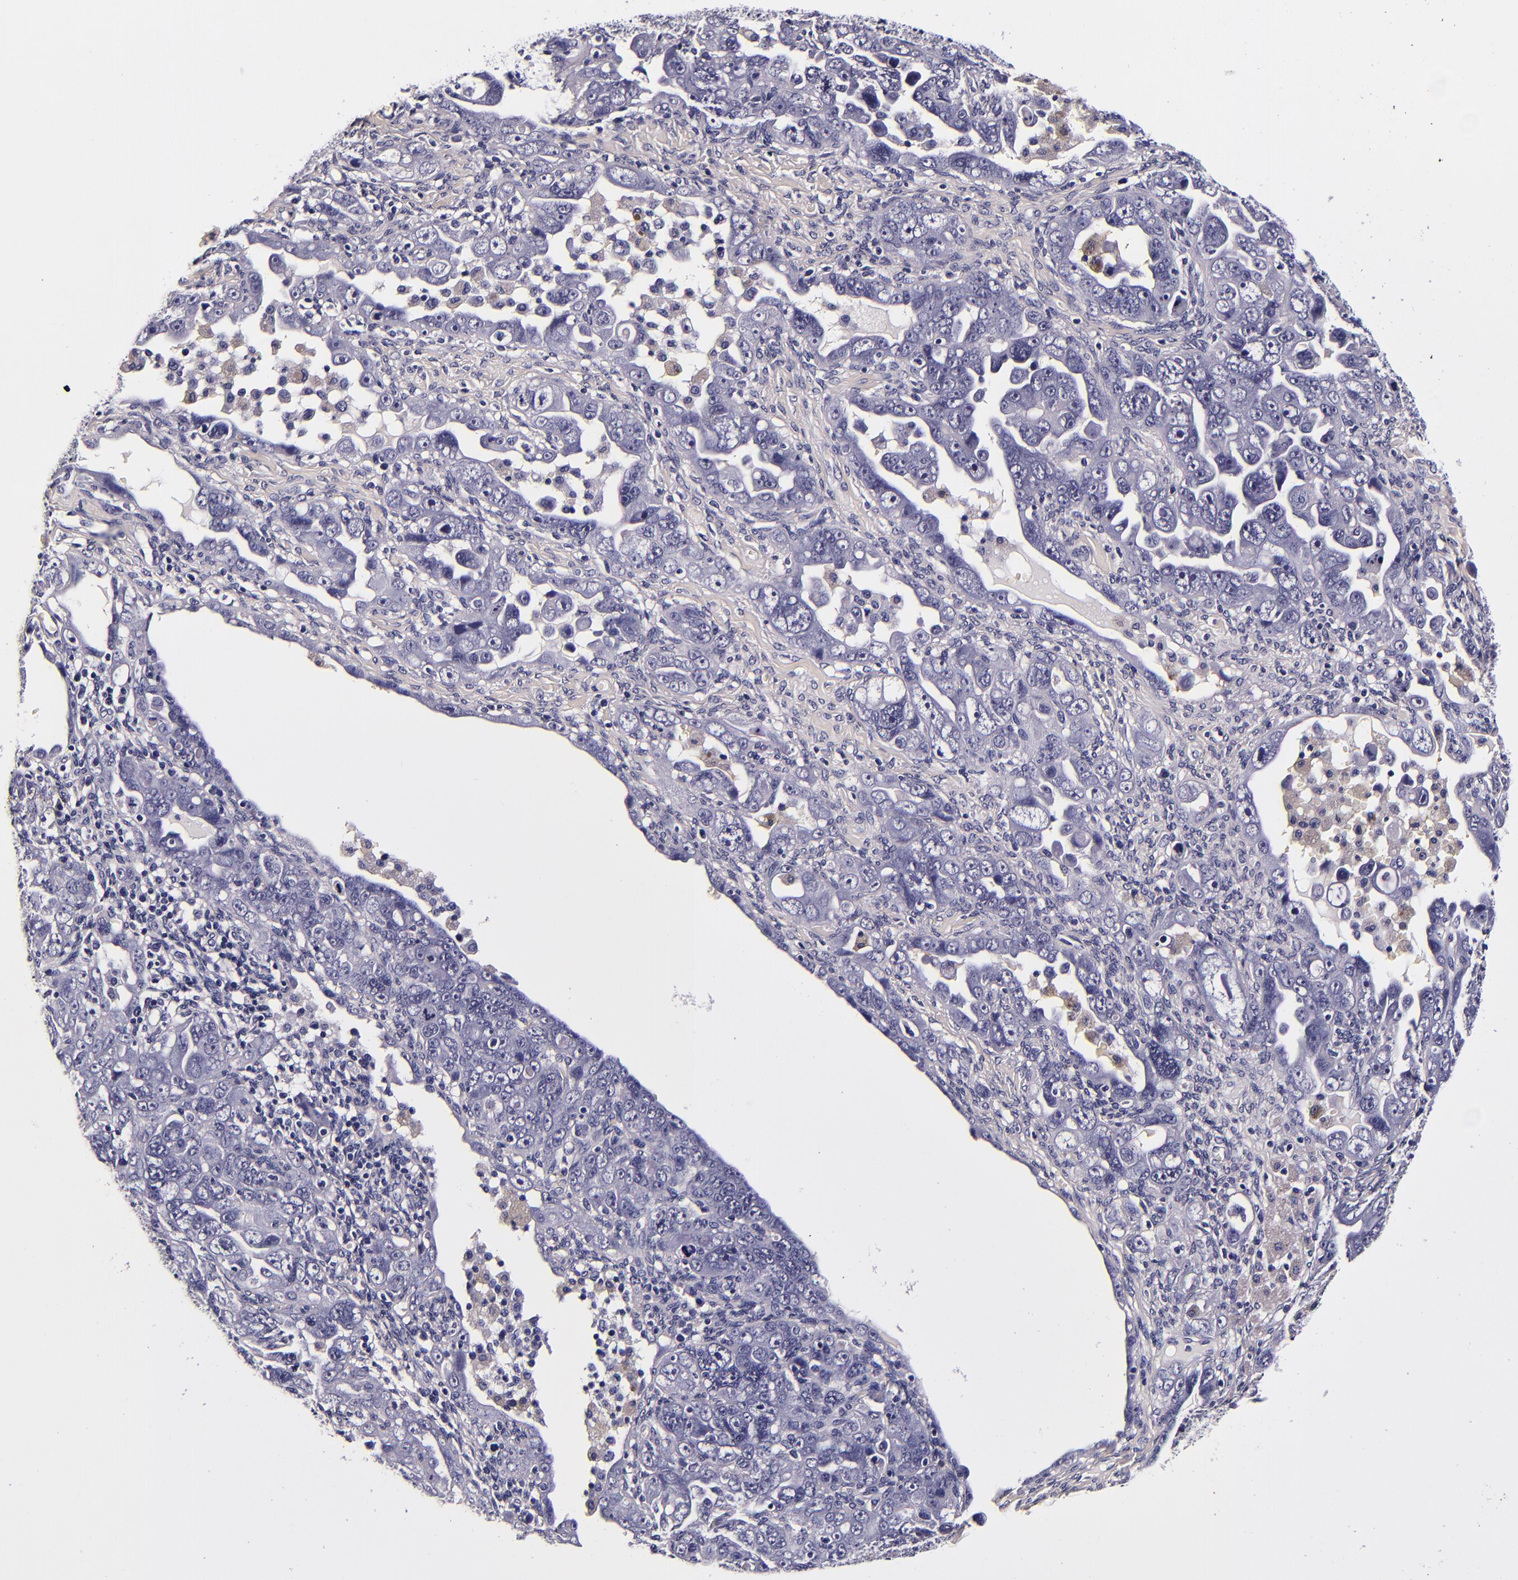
{"staining": {"intensity": "negative", "quantity": "none", "location": "none"}, "tissue": "ovarian cancer", "cell_type": "Tumor cells", "image_type": "cancer", "snomed": [{"axis": "morphology", "description": "Cystadenocarcinoma, serous, NOS"}, {"axis": "topography", "description": "Ovary"}], "caption": "Immunohistochemistry photomicrograph of neoplastic tissue: human ovarian cancer stained with DAB (3,3'-diaminobenzidine) shows no significant protein staining in tumor cells.", "gene": "FBN1", "patient": {"sex": "female", "age": 66}}